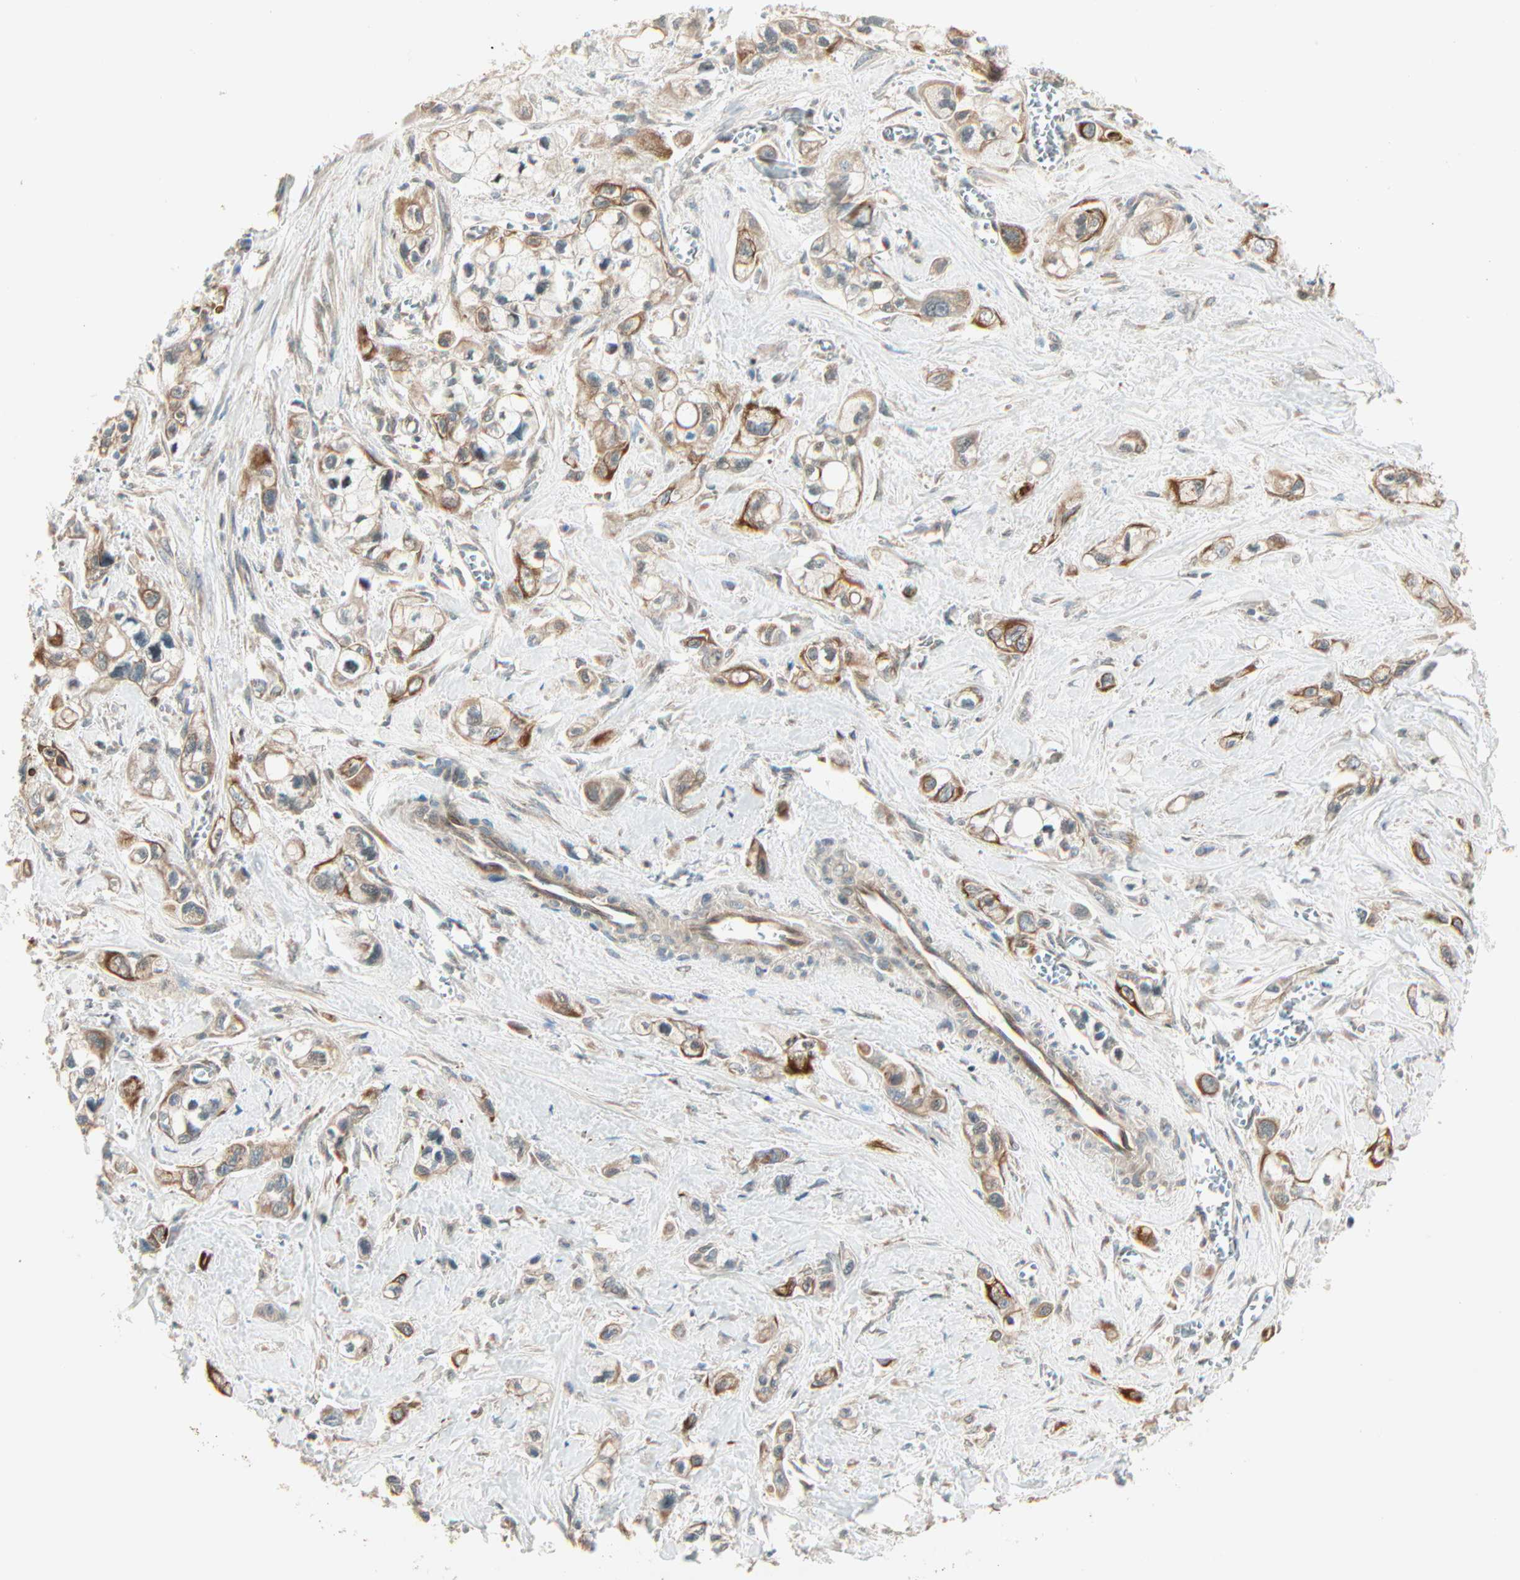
{"staining": {"intensity": "moderate", "quantity": ">75%", "location": "cytoplasmic/membranous"}, "tissue": "pancreatic cancer", "cell_type": "Tumor cells", "image_type": "cancer", "snomed": [{"axis": "morphology", "description": "Adenocarcinoma, NOS"}, {"axis": "topography", "description": "Pancreas"}], "caption": "Adenocarcinoma (pancreatic) stained for a protein reveals moderate cytoplasmic/membranous positivity in tumor cells.", "gene": "PNPLA6", "patient": {"sex": "male", "age": 74}}